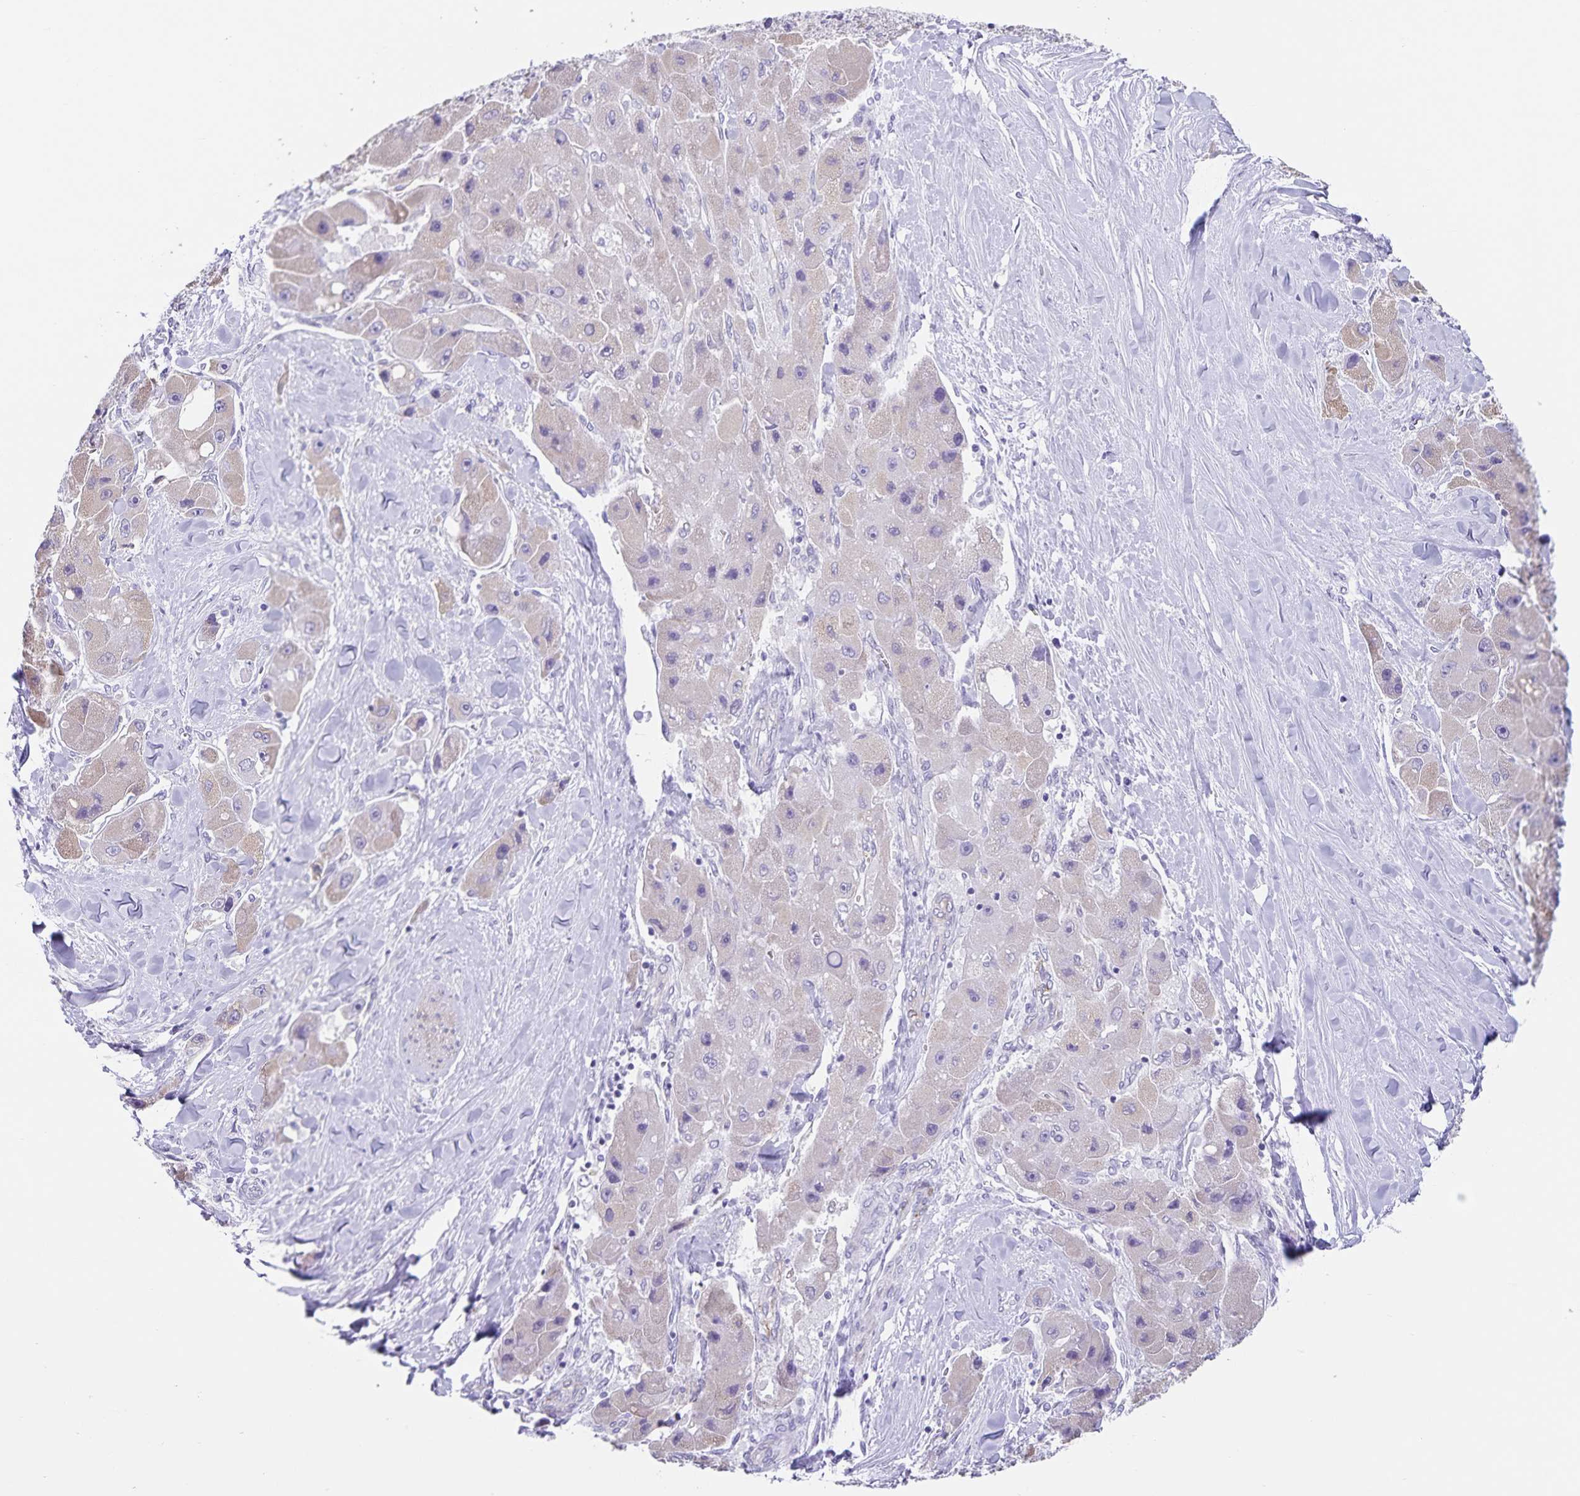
{"staining": {"intensity": "negative", "quantity": "none", "location": "none"}, "tissue": "liver cancer", "cell_type": "Tumor cells", "image_type": "cancer", "snomed": [{"axis": "morphology", "description": "Carcinoma, Hepatocellular, NOS"}, {"axis": "topography", "description": "Liver"}], "caption": "The photomicrograph exhibits no significant expression in tumor cells of hepatocellular carcinoma (liver). (Stains: DAB (3,3'-diaminobenzidine) IHC with hematoxylin counter stain, Microscopy: brightfield microscopy at high magnification).", "gene": "SYNM", "patient": {"sex": "male", "age": 24}}